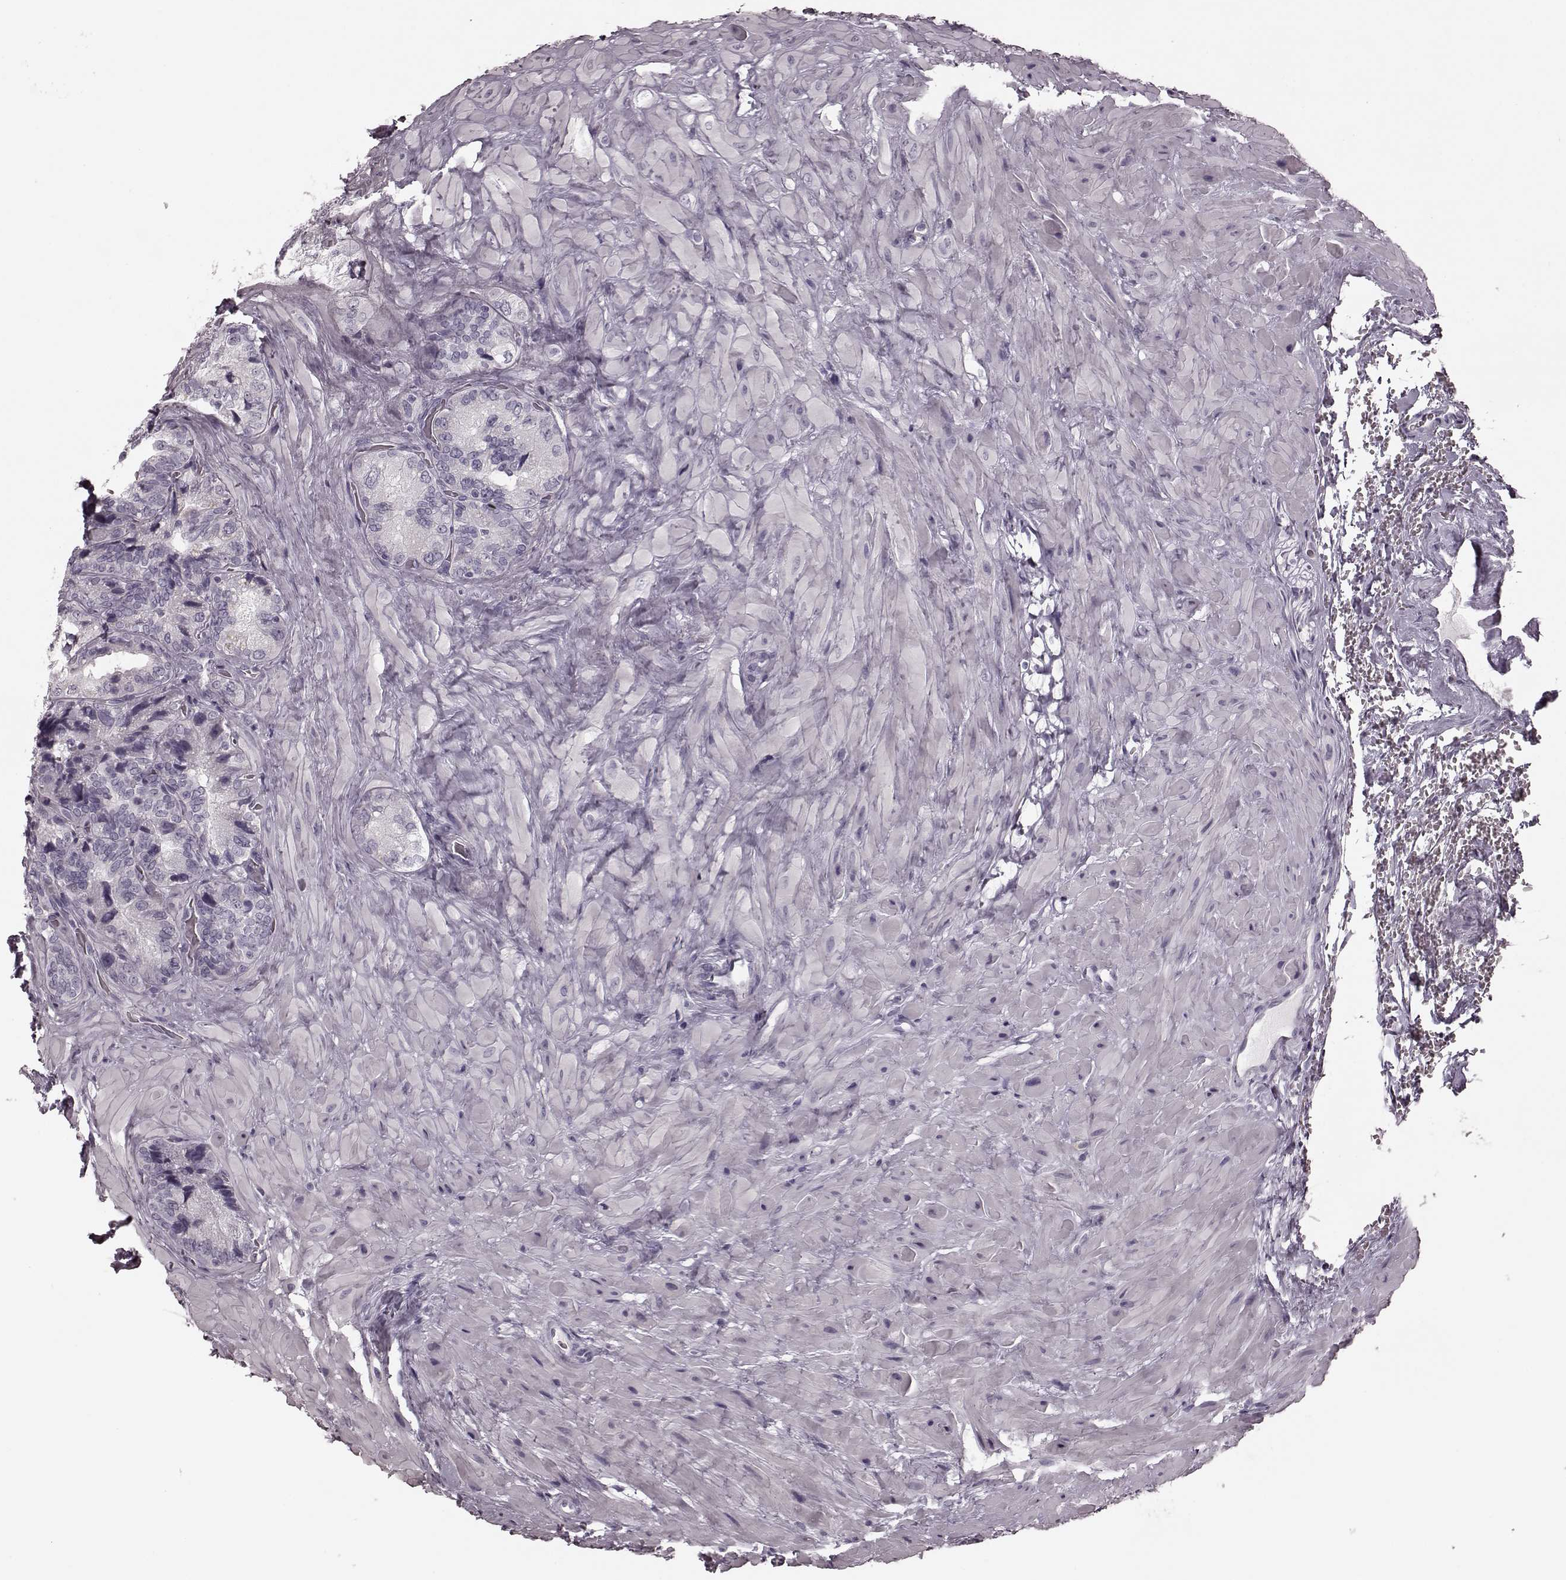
{"staining": {"intensity": "negative", "quantity": "none", "location": "none"}, "tissue": "seminal vesicle", "cell_type": "Glandular cells", "image_type": "normal", "snomed": [{"axis": "morphology", "description": "Normal tissue, NOS"}, {"axis": "topography", "description": "Seminal veicle"}], "caption": "Seminal vesicle was stained to show a protein in brown. There is no significant expression in glandular cells. (Immunohistochemistry (ihc), brightfield microscopy, high magnification).", "gene": "TRPM1", "patient": {"sex": "male", "age": 69}}